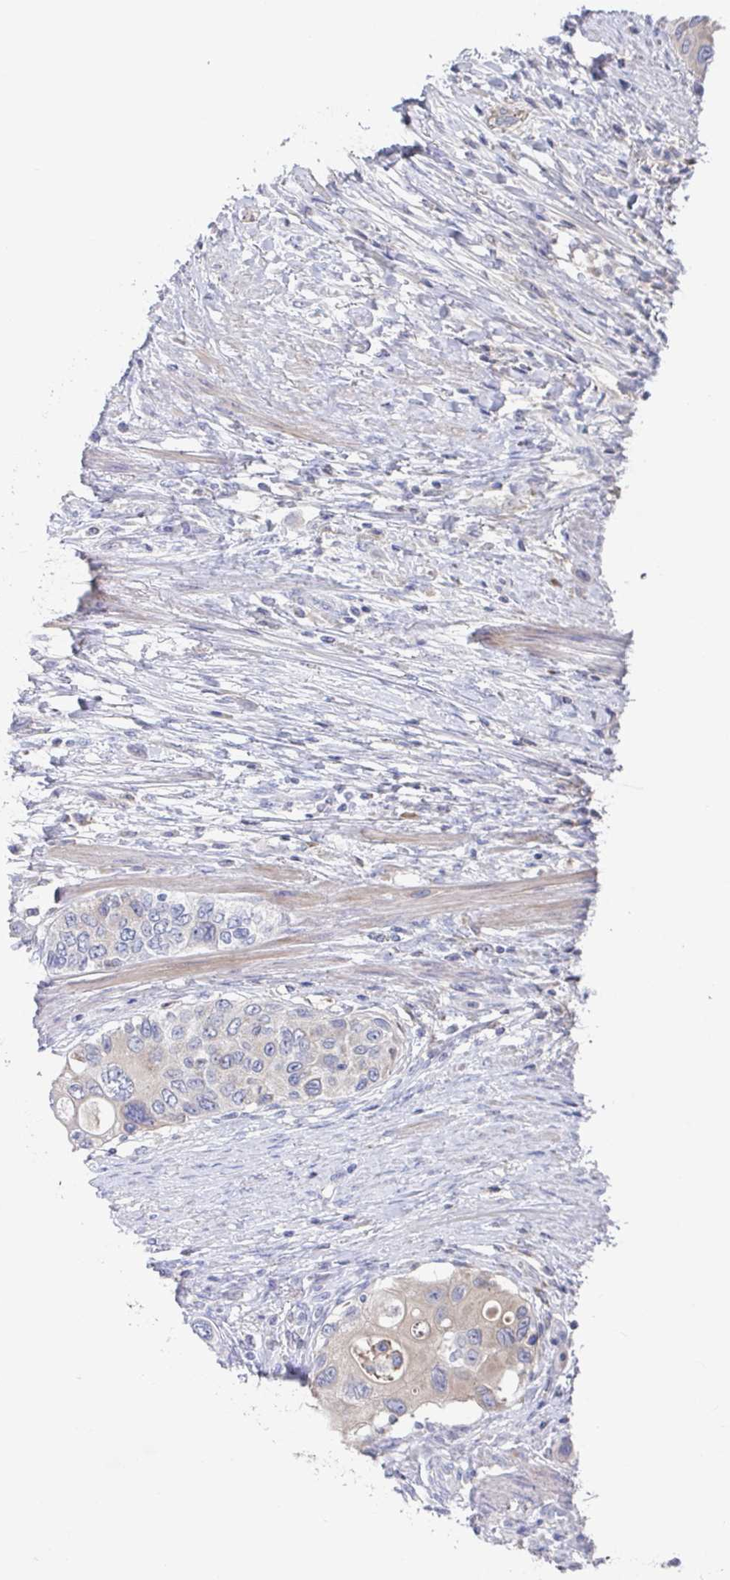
{"staining": {"intensity": "negative", "quantity": "none", "location": "none"}, "tissue": "urothelial cancer", "cell_type": "Tumor cells", "image_type": "cancer", "snomed": [{"axis": "morphology", "description": "Urothelial carcinoma, High grade"}, {"axis": "topography", "description": "Urinary bladder"}], "caption": "There is no significant positivity in tumor cells of urothelial cancer.", "gene": "GPR148", "patient": {"sex": "female", "age": 56}}